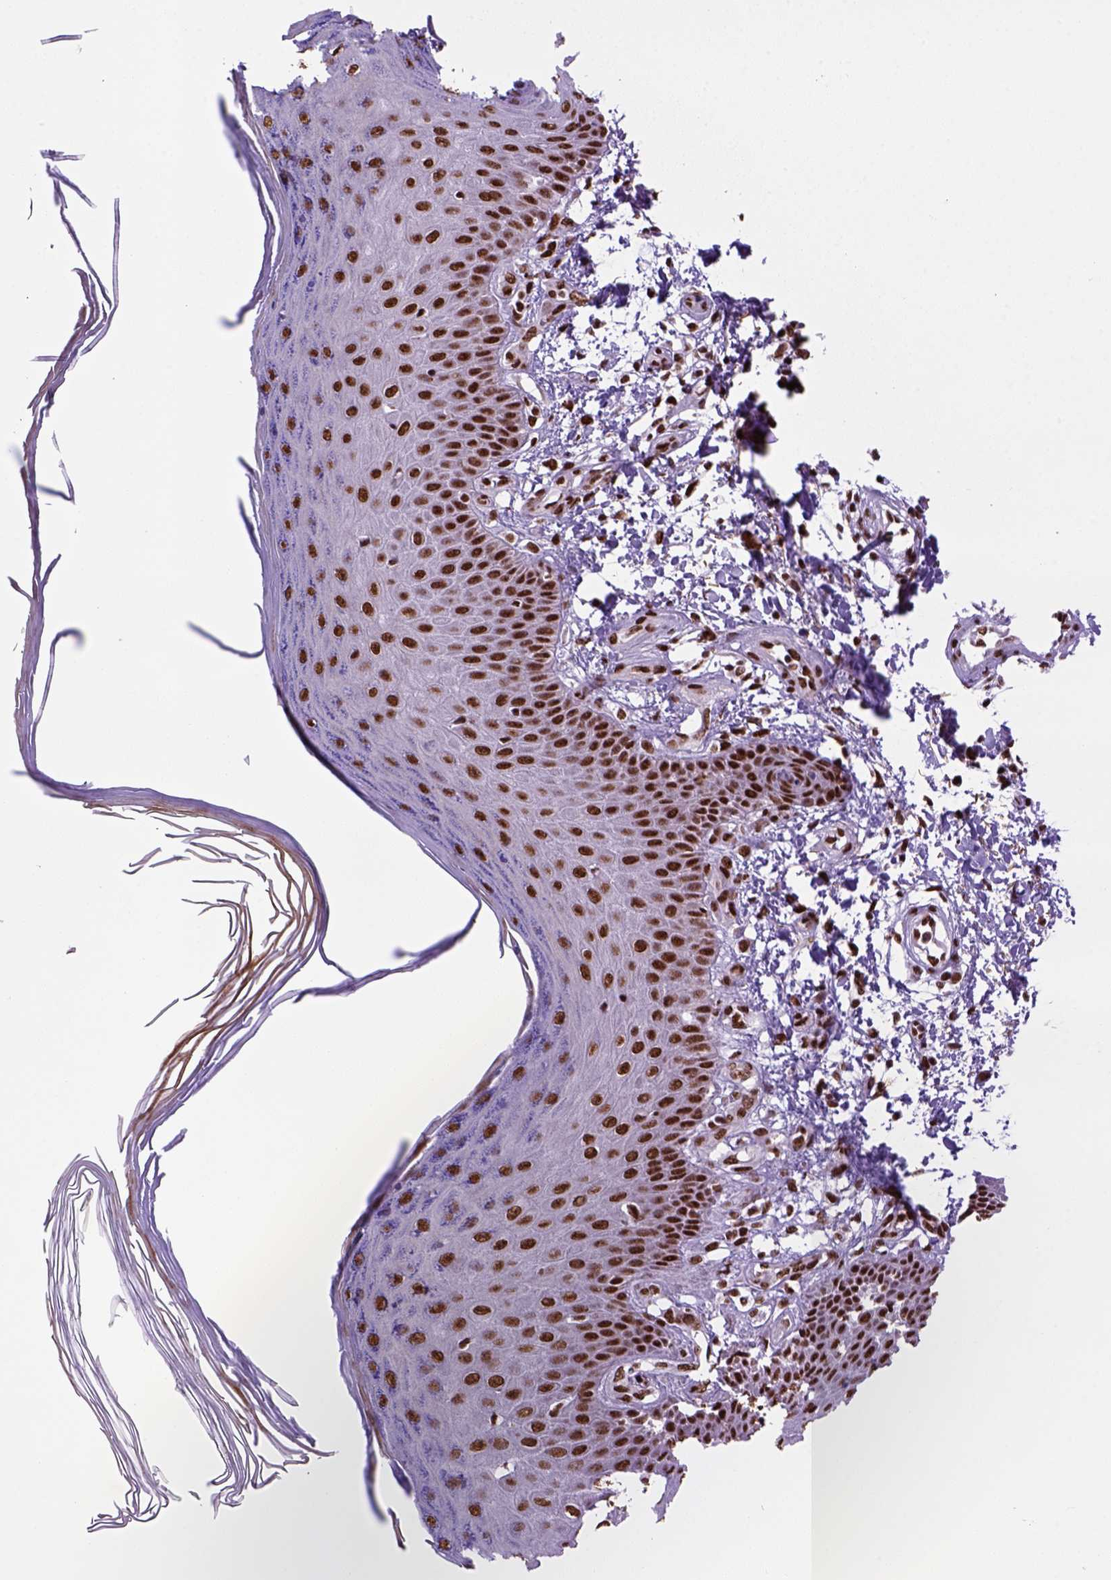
{"staining": {"intensity": "strong", "quantity": ">75%", "location": "nuclear"}, "tissue": "skin", "cell_type": "Fibroblasts", "image_type": "normal", "snomed": [{"axis": "morphology", "description": "Normal tissue, NOS"}, {"axis": "topography", "description": "Skin"}], "caption": "Immunohistochemical staining of benign skin displays >75% levels of strong nuclear protein staining in about >75% of fibroblasts. (IHC, brightfield microscopy, high magnification).", "gene": "NSMCE2", "patient": {"sex": "female", "age": 62}}